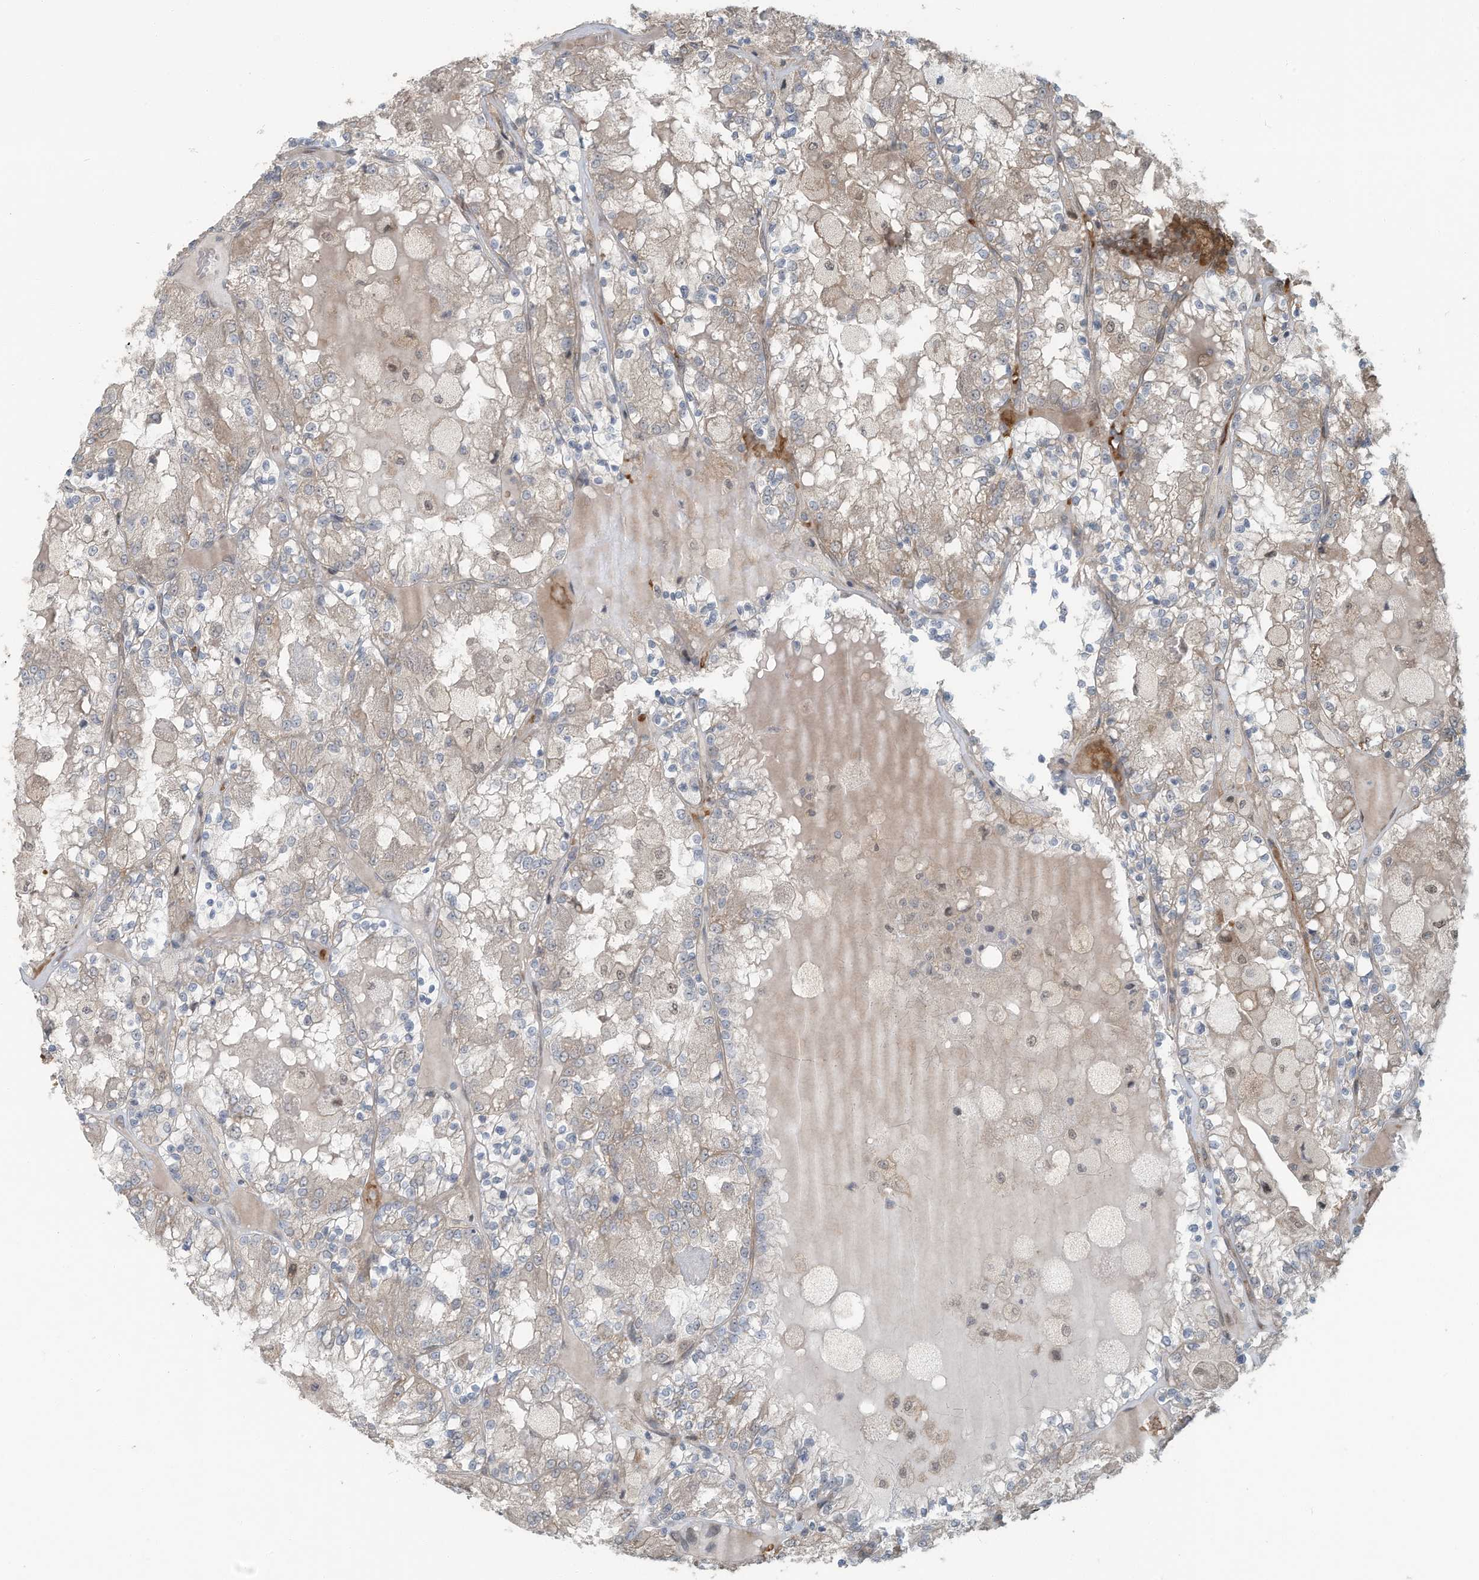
{"staining": {"intensity": "moderate", "quantity": "<25%", "location": "cytoplasmic/membranous"}, "tissue": "renal cancer", "cell_type": "Tumor cells", "image_type": "cancer", "snomed": [{"axis": "morphology", "description": "Adenocarcinoma, NOS"}, {"axis": "topography", "description": "Kidney"}], "caption": "Renal adenocarcinoma stained with a brown dye exhibits moderate cytoplasmic/membranous positive staining in about <25% of tumor cells.", "gene": "ERI2", "patient": {"sex": "female", "age": 56}}